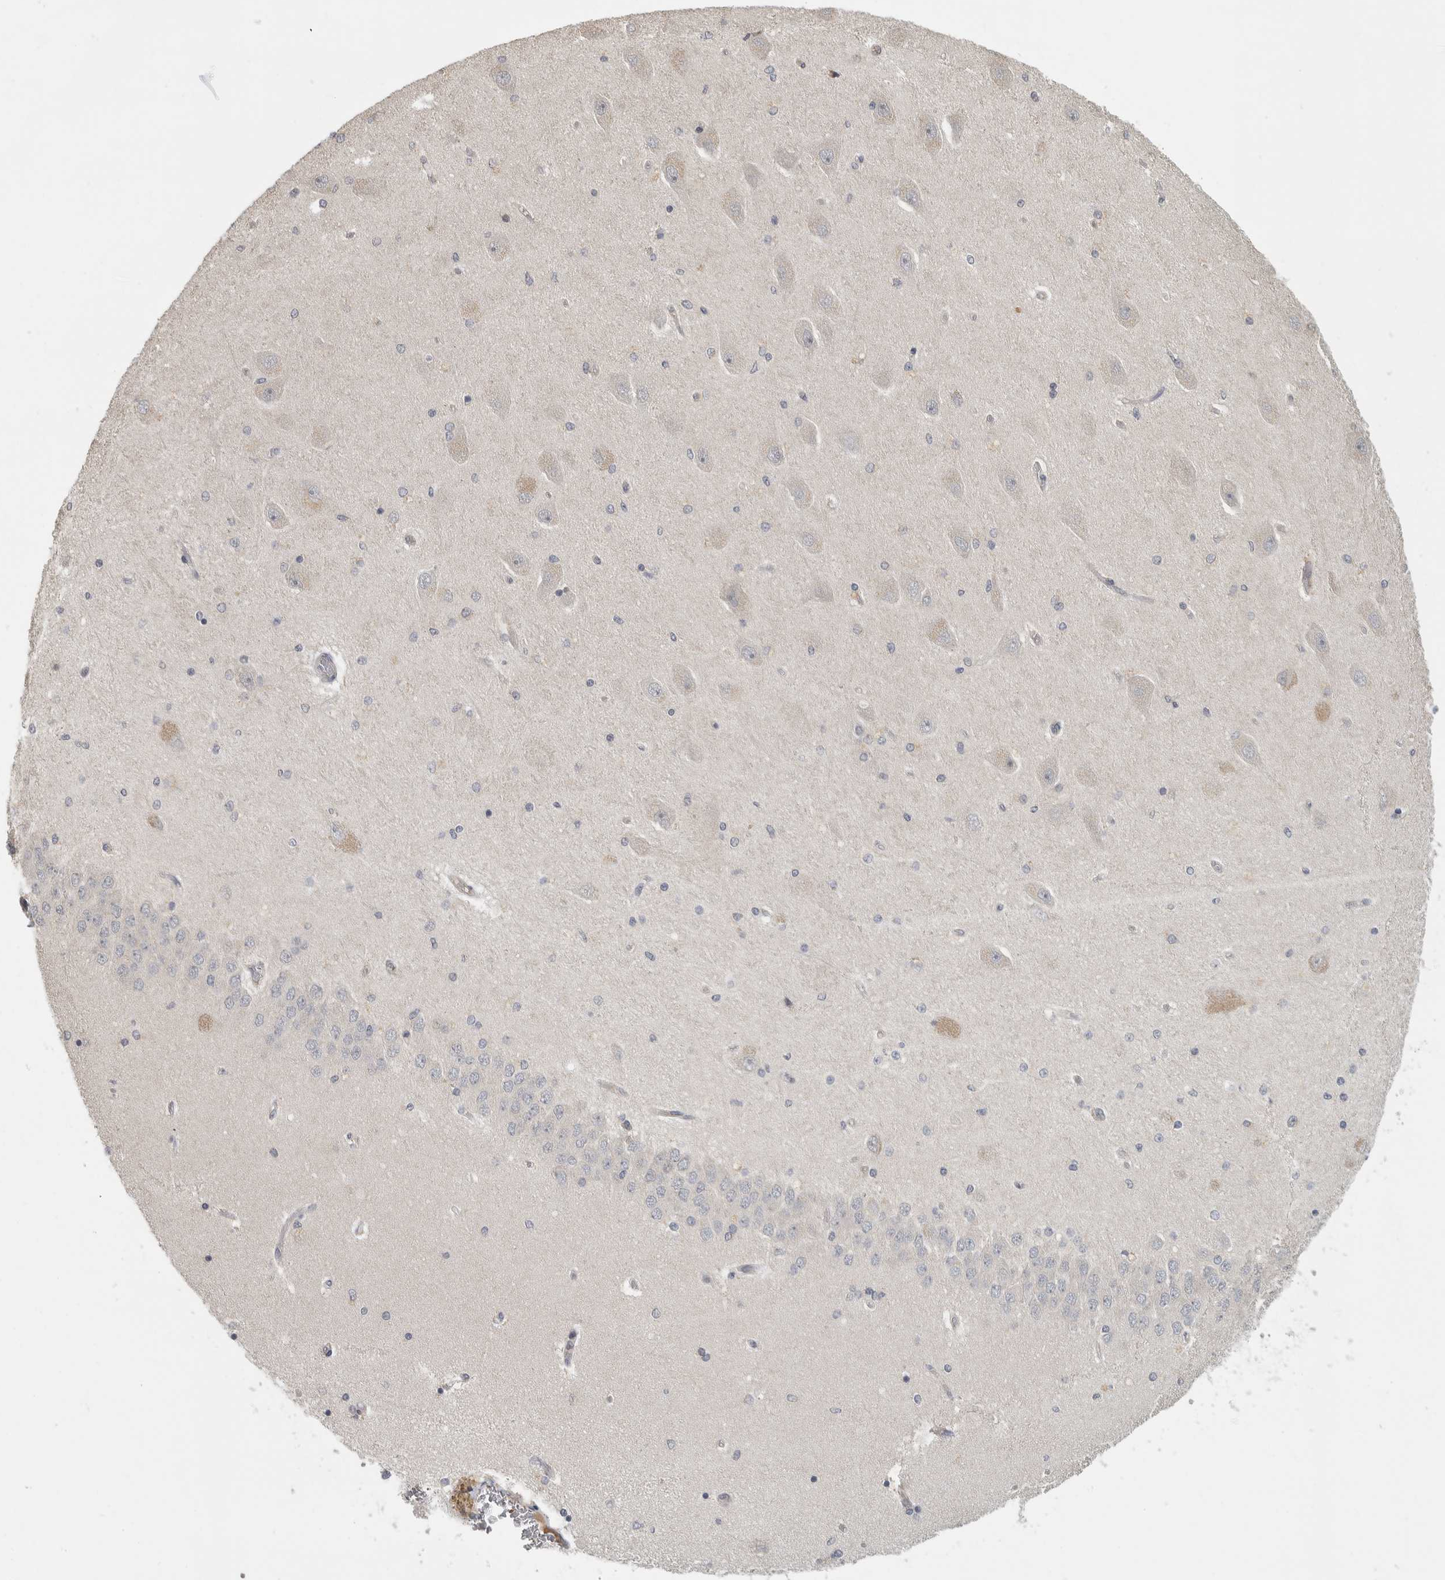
{"staining": {"intensity": "negative", "quantity": "none", "location": "none"}, "tissue": "hippocampus", "cell_type": "Glial cells", "image_type": "normal", "snomed": [{"axis": "morphology", "description": "Normal tissue, NOS"}, {"axis": "topography", "description": "Hippocampus"}], "caption": "This is an immunohistochemistry (IHC) image of unremarkable human hippocampus. There is no staining in glial cells.", "gene": "AFP", "patient": {"sex": "female", "age": 54}}